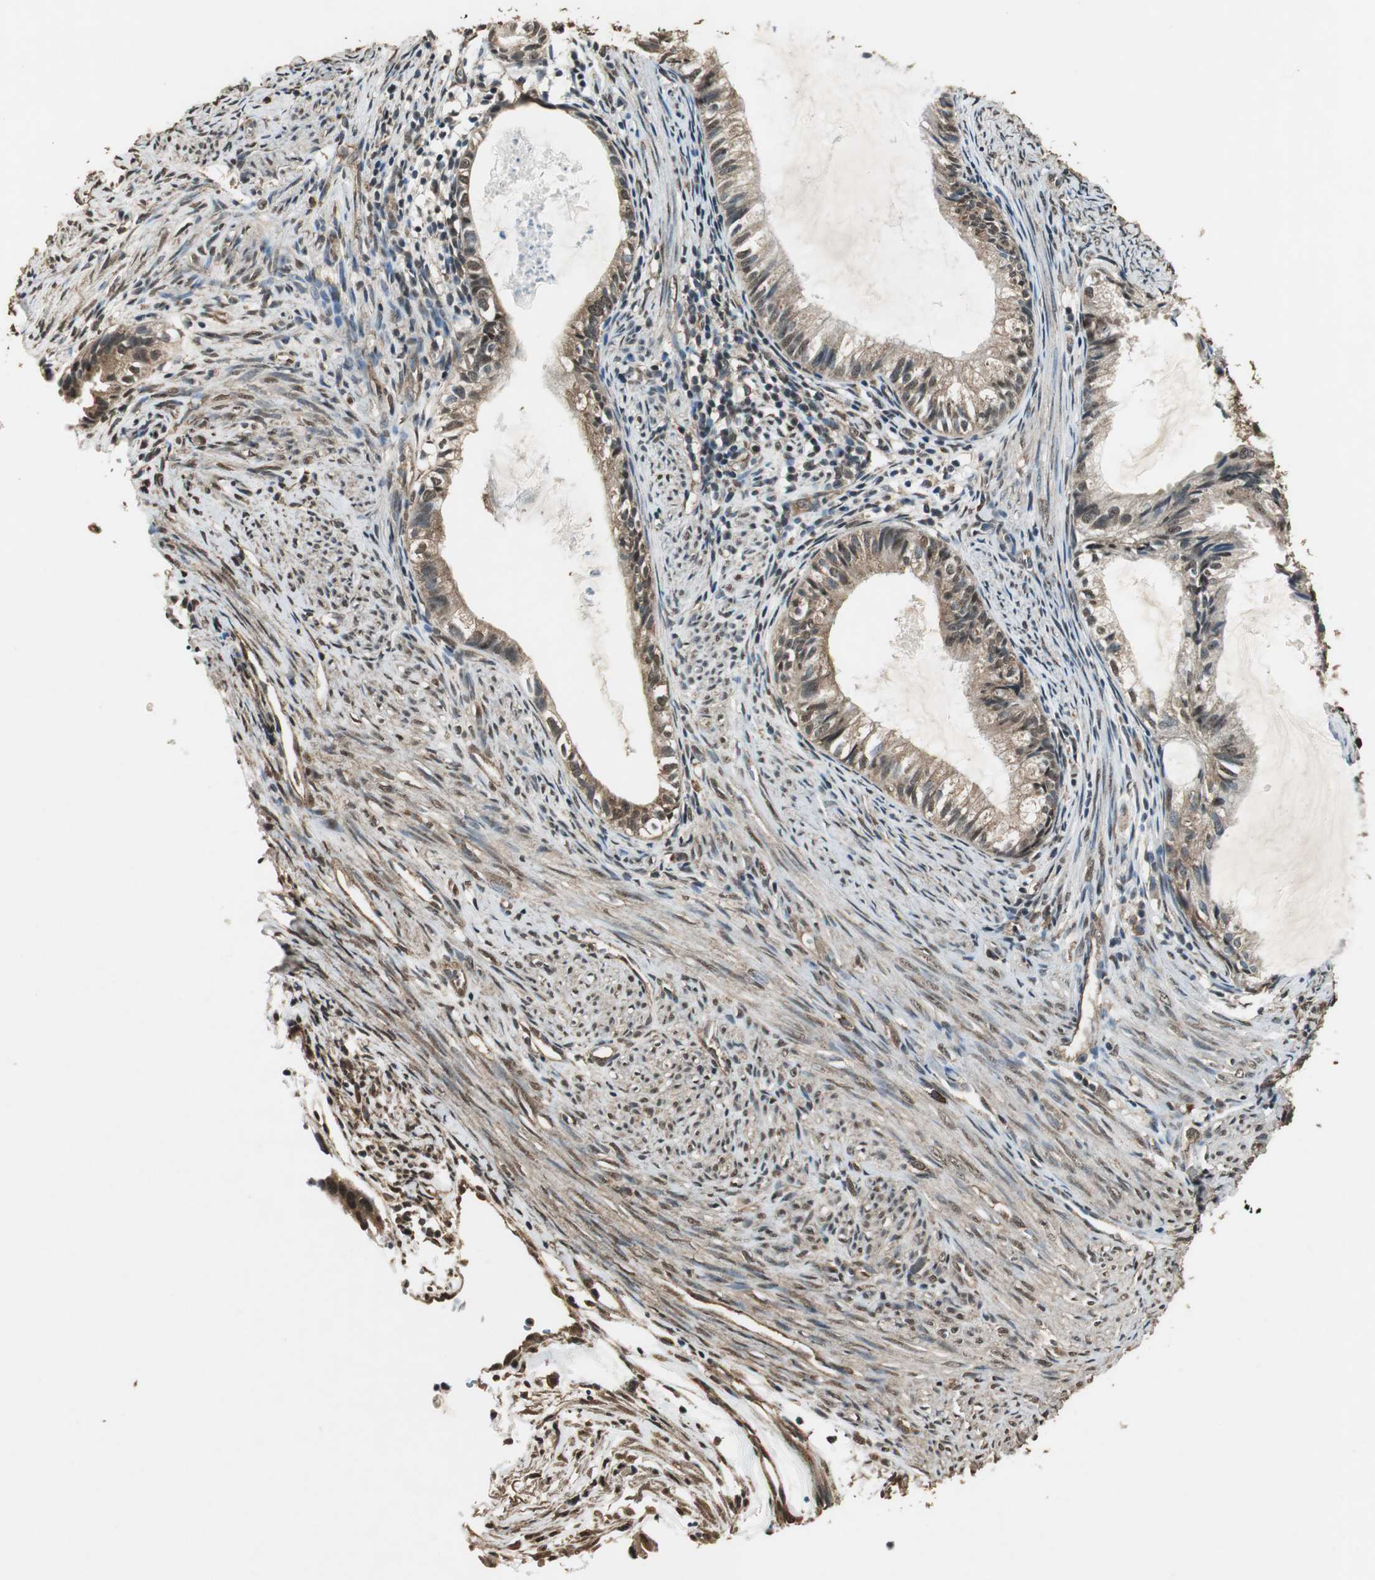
{"staining": {"intensity": "strong", "quantity": ">75%", "location": "cytoplasmic/membranous,nuclear"}, "tissue": "cervical cancer", "cell_type": "Tumor cells", "image_type": "cancer", "snomed": [{"axis": "morphology", "description": "Normal tissue, NOS"}, {"axis": "morphology", "description": "Adenocarcinoma, NOS"}, {"axis": "topography", "description": "Cervix"}, {"axis": "topography", "description": "Endometrium"}], "caption": "IHC histopathology image of cervical cancer stained for a protein (brown), which demonstrates high levels of strong cytoplasmic/membranous and nuclear expression in approximately >75% of tumor cells.", "gene": "PPP1R13B", "patient": {"sex": "female", "age": 86}}